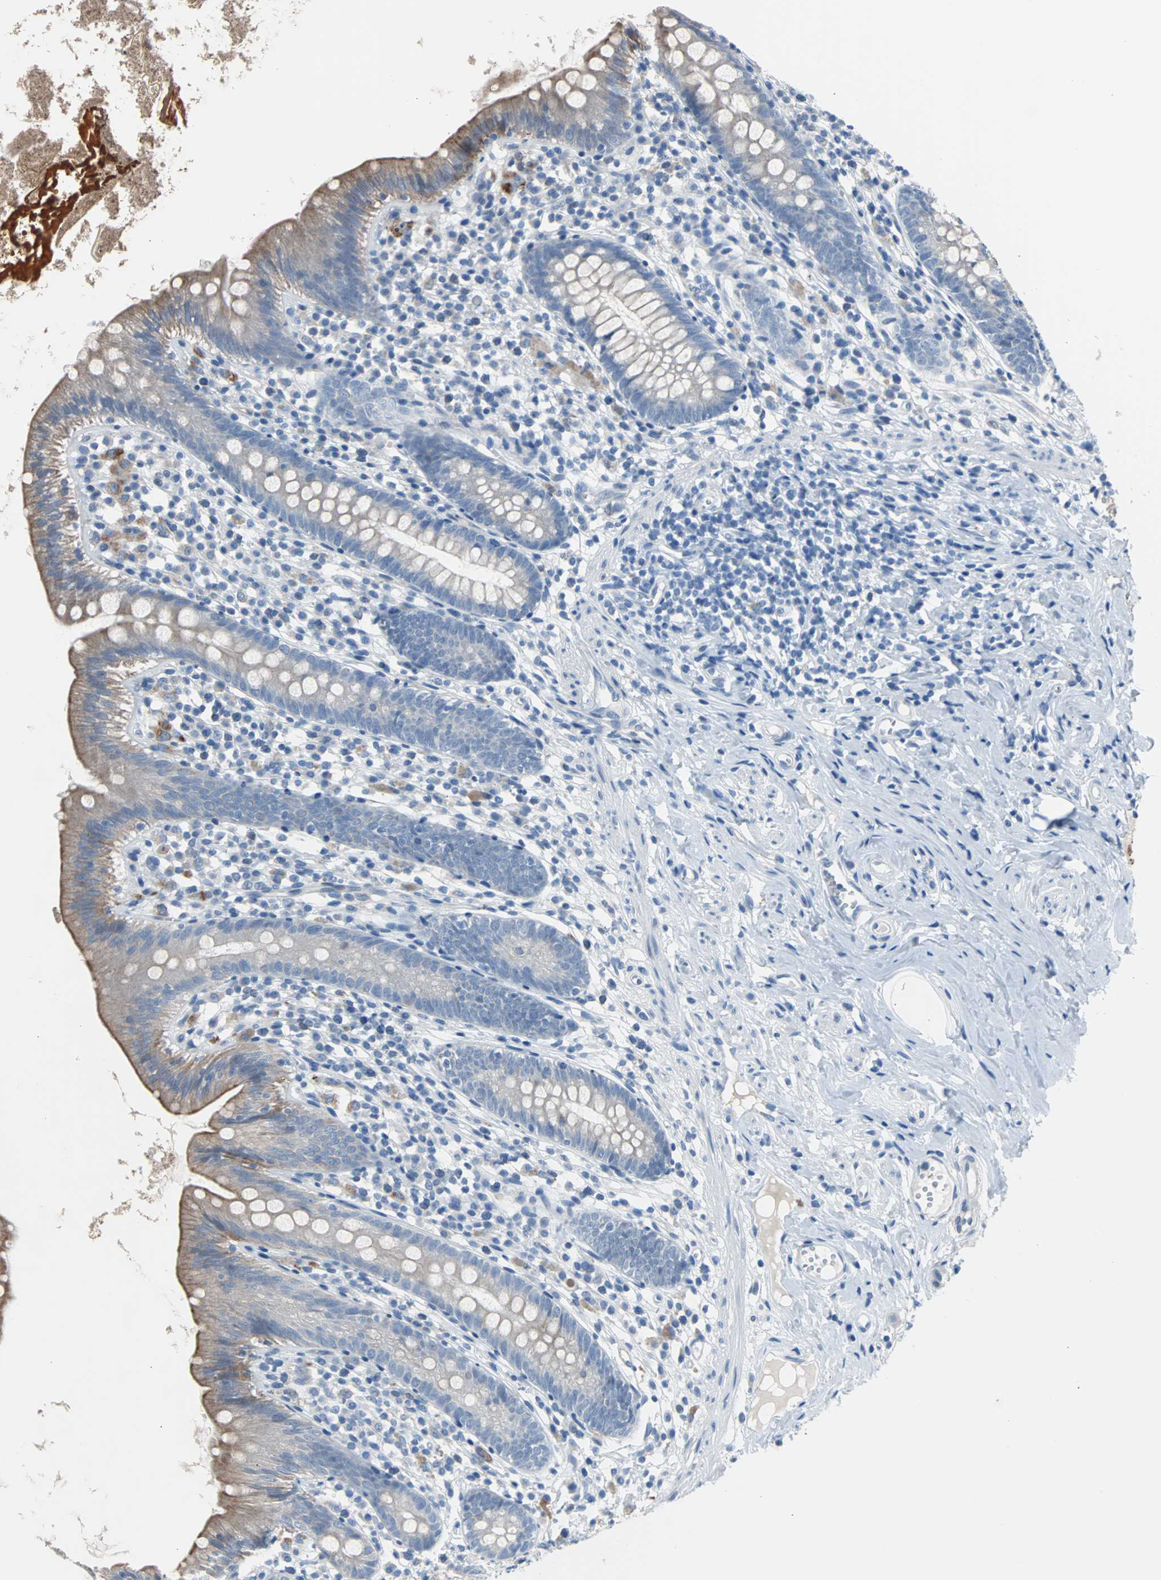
{"staining": {"intensity": "moderate", "quantity": ">75%", "location": "cytoplasmic/membranous"}, "tissue": "appendix", "cell_type": "Glandular cells", "image_type": "normal", "snomed": [{"axis": "morphology", "description": "Normal tissue, NOS"}, {"axis": "topography", "description": "Appendix"}], "caption": "IHC of normal human appendix shows medium levels of moderate cytoplasmic/membranous staining in approximately >75% of glandular cells.", "gene": "KRT7", "patient": {"sex": "male", "age": 52}}